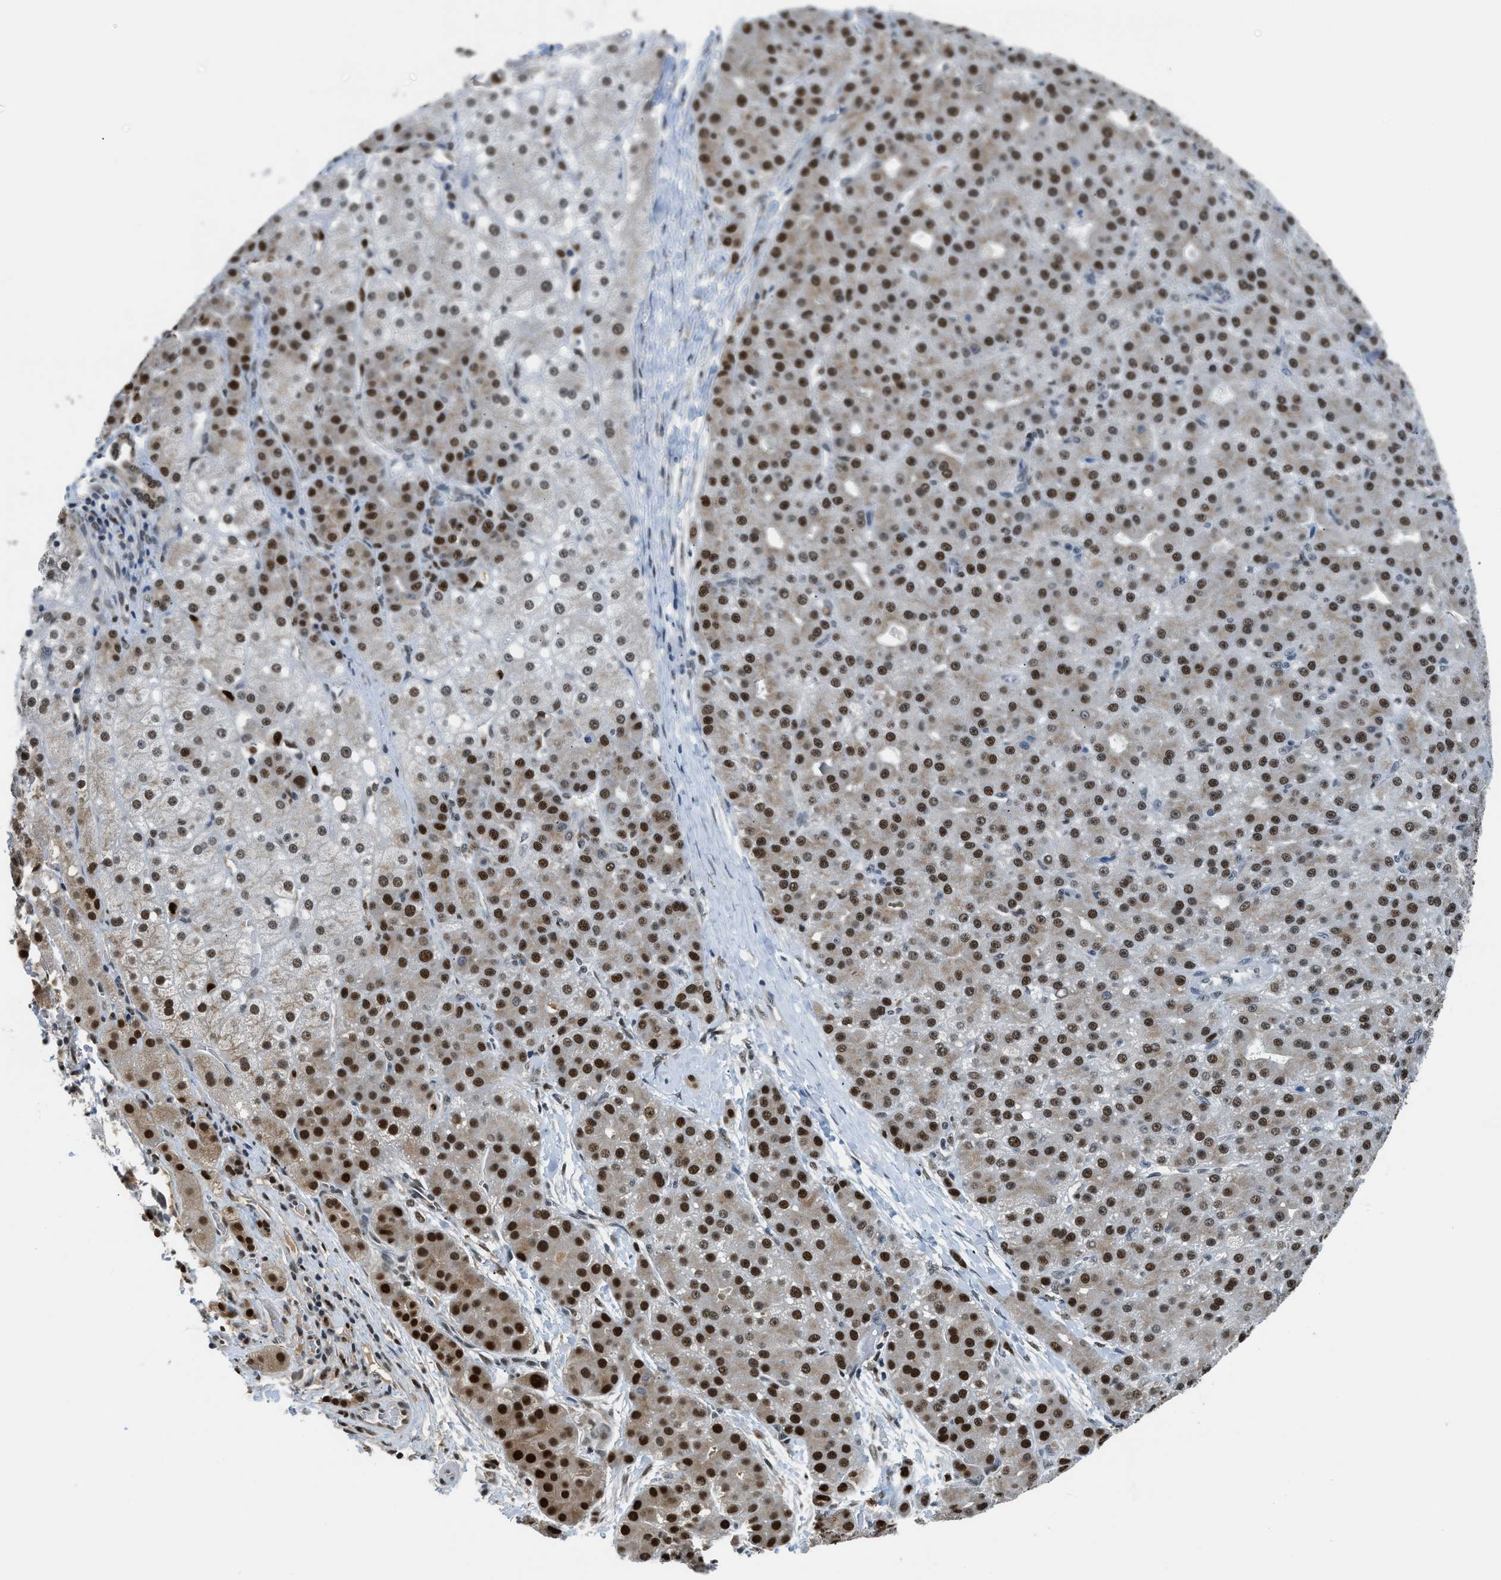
{"staining": {"intensity": "moderate", "quantity": ">75%", "location": "nuclear"}, "tissue": "liver cancer", "cell_type": "Tumor cells", "image_type": "cancer", "snomed": [{"axis": "morphology", "description": "Cholangiocarcinoma"}, {"axis": "topography", "description": "Liver"}], "caption": "A brown stain shows moderate nuclear expression of a protein in human cholangiocarcinoma (liver) tumor cells.", "gene": "ALX1", "patient": {"sex": "female", "age": 70}}